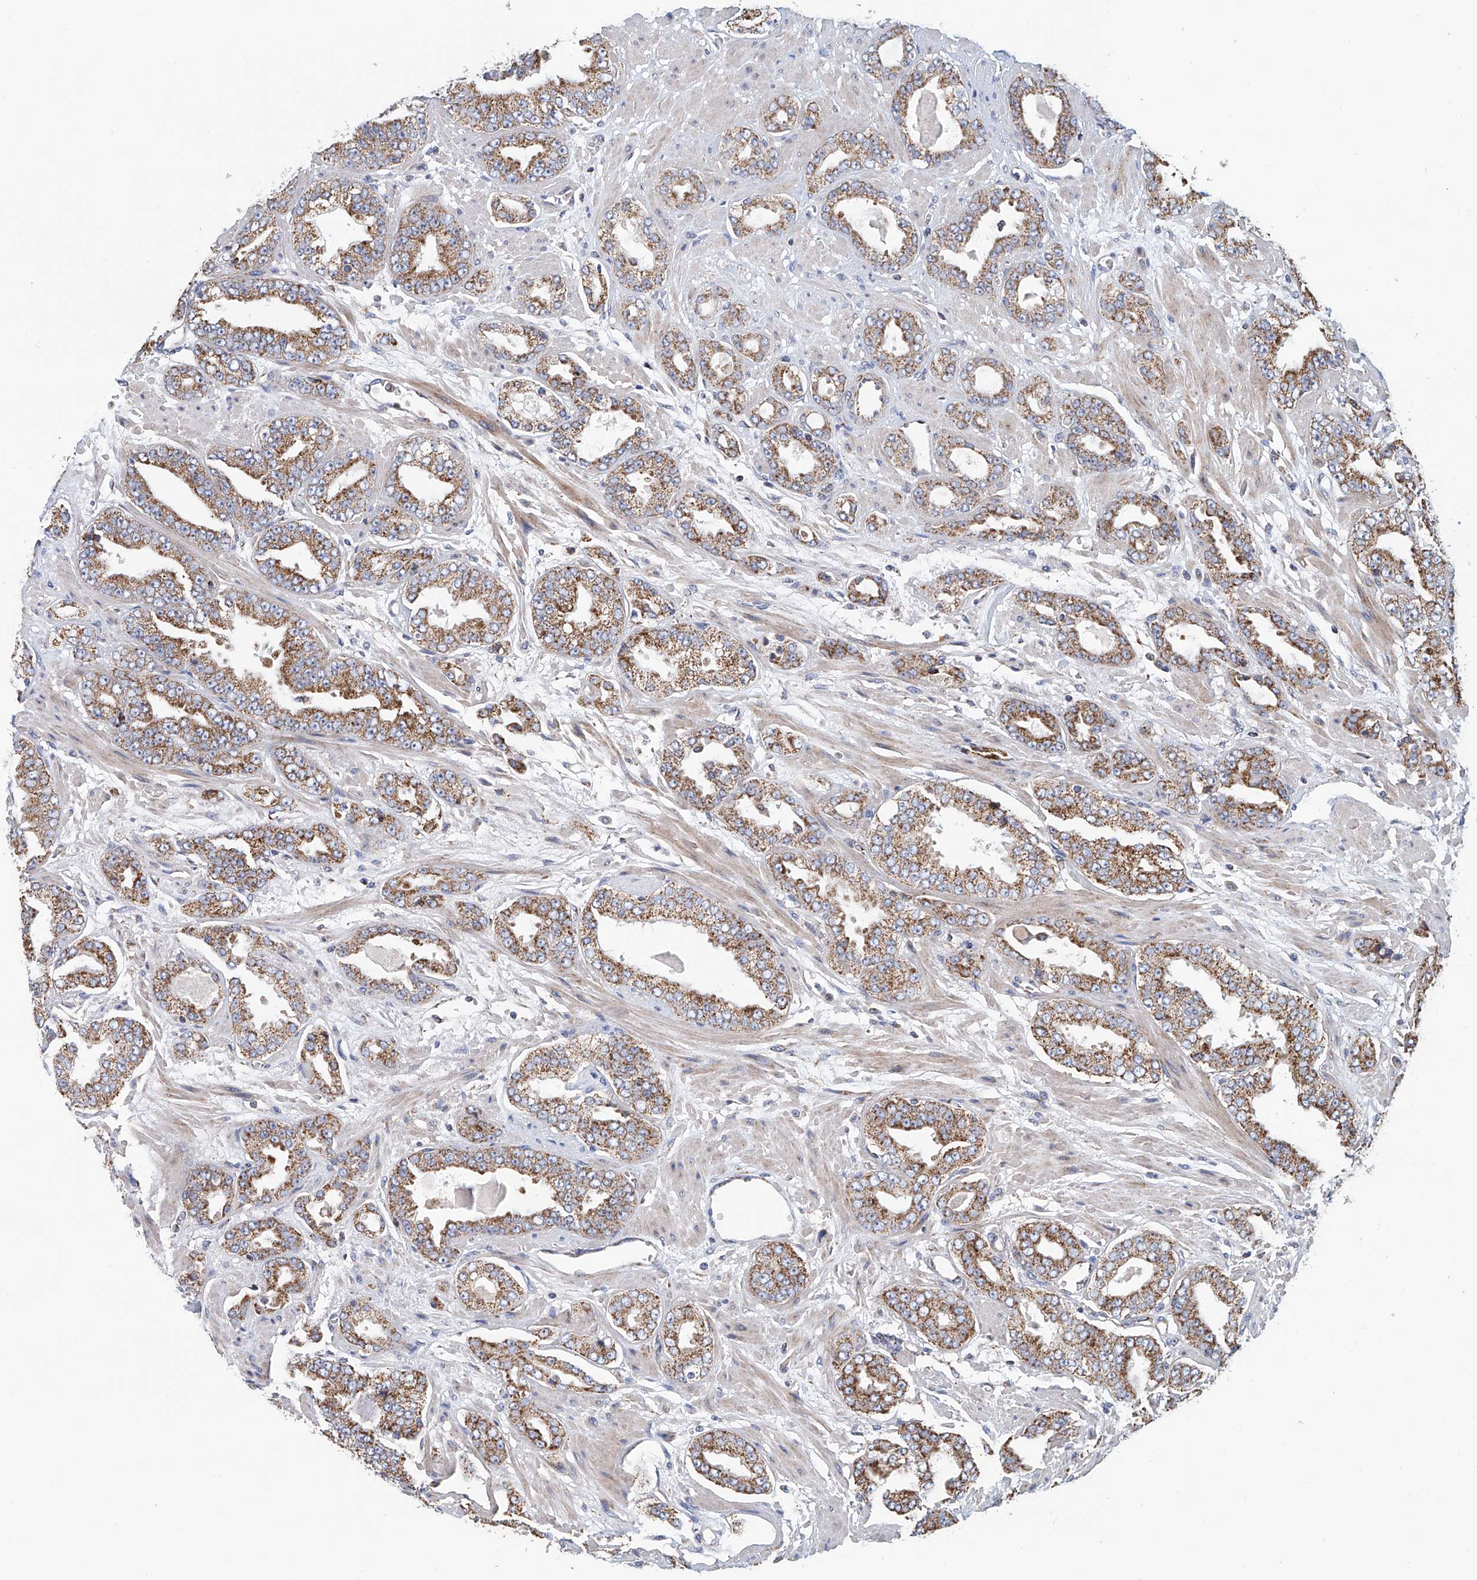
{"staining": {"intensity": "moderate", "quantity": ">75%", "location": "cytoplasmic/membranous"}, "tissue": "prostate cancer", "cell_type": "Tumor cells", "image_type": "cancer", "snomed": [{"axis": "morphology", "description": "Adenocarcinoma, High grade"}, {"axis": "topography", "description": "Prostate"}], "caption": "This histopathology image exhibits prostate adenocarcinoma (high-grade) stained with IHC to label a protein in brown. The cytoplasmic/membranous of tumor cells show moderate positivity for the protein. Nuclei are counter-stained blue.", "gene": "MCL1", "patient": {"sex": "male", "age": 71}}